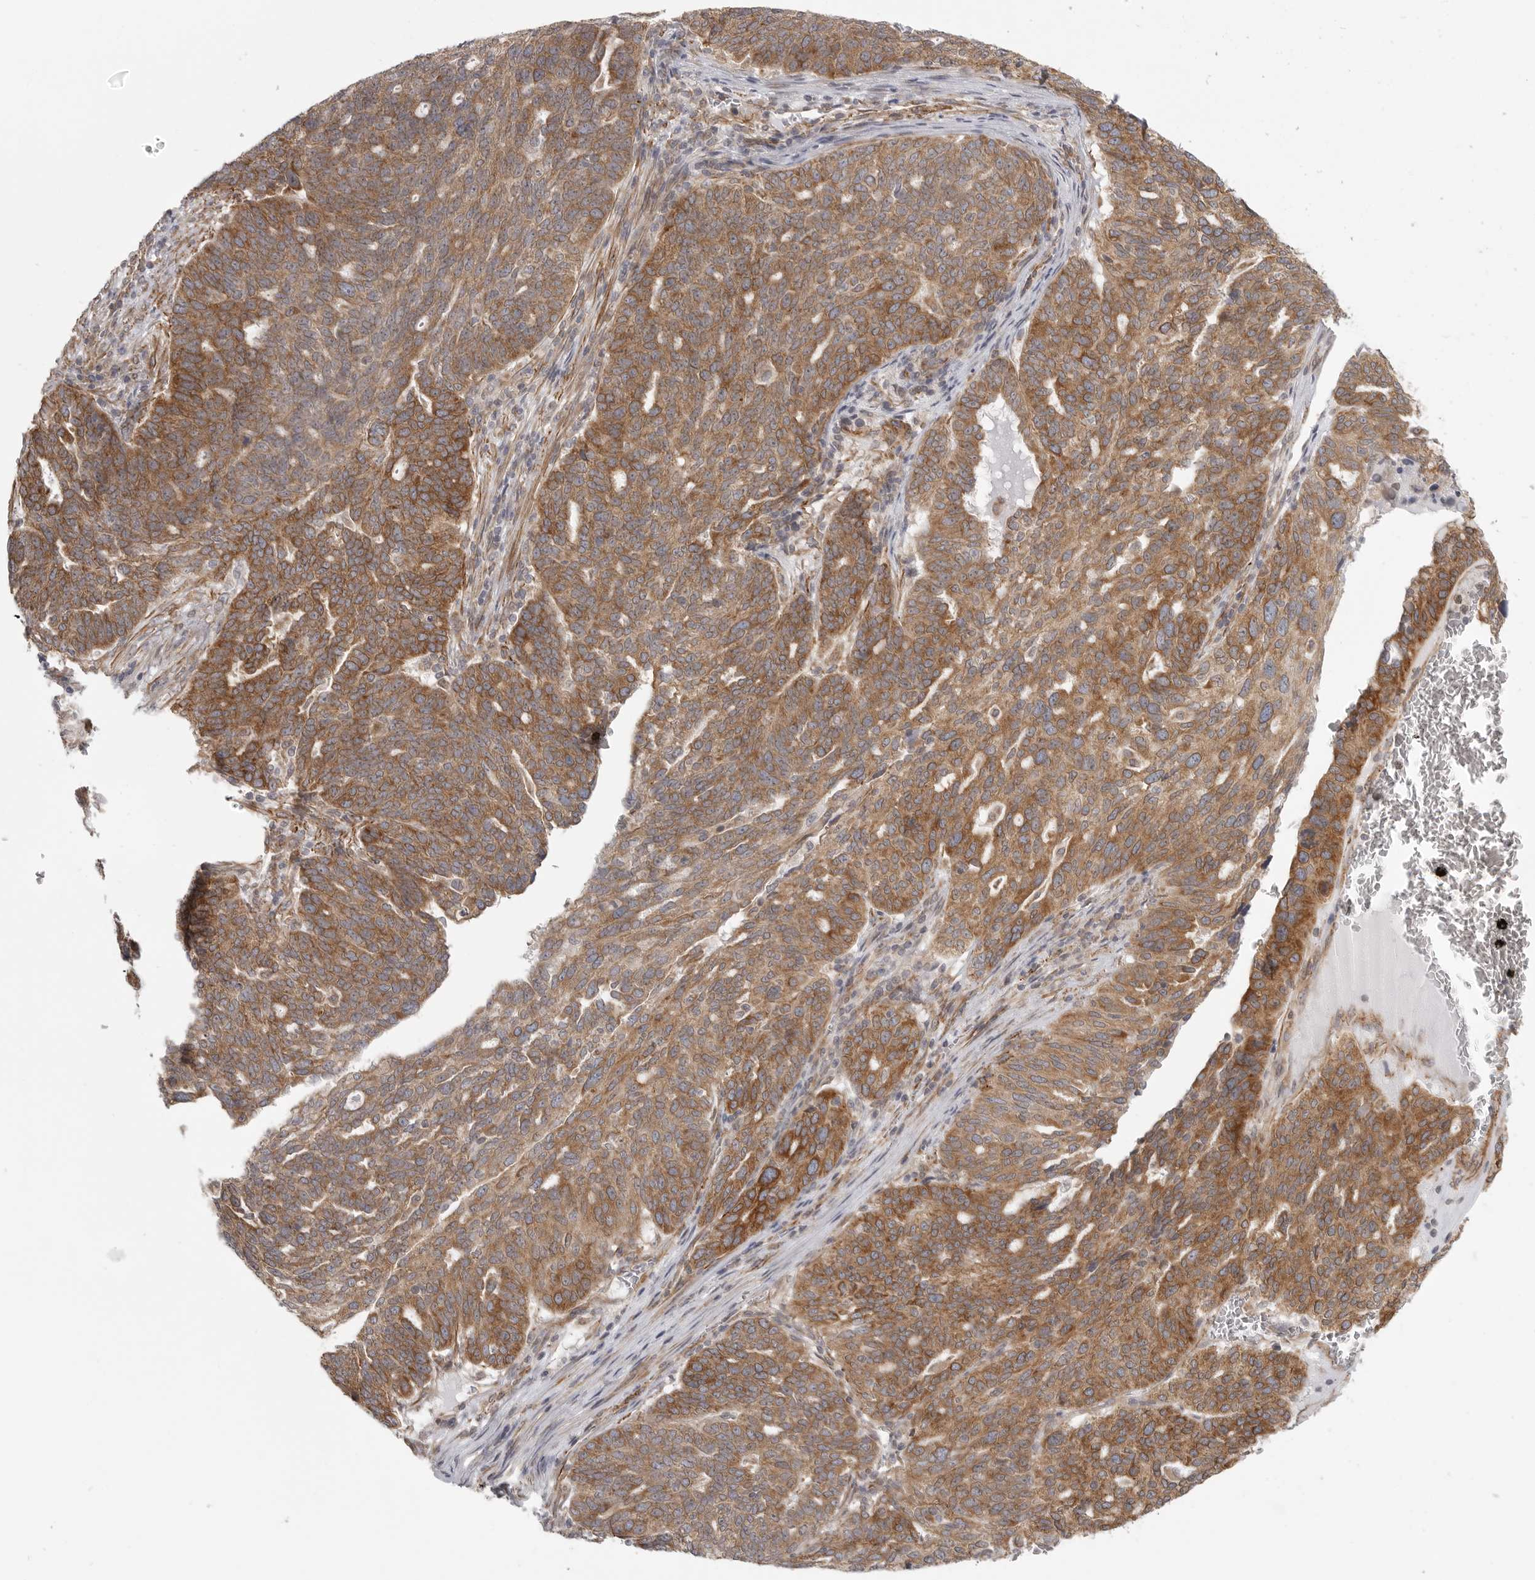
{"staining": {"intensity": "moderate", "quantity": ">75%", "location": "cytoplasmic/membranous"}, "tissue": "ovarian cancer", "cell_type": "Tumor cells", "image_type": "cancer", "snomed": [{"axis": "morphology", "description": "Cystadenocarcinoma, serous, NOS"}, {"axis": "topography", "description": "Ovary"}], "caption": "Ovarian cancer (serous cystadenocarcinoma) stained with DAB (3,3'-diaminobenzidine) IHC shows medium levels of moderate cytoplasmic/membranous expression in about >75% of tumor cells.", "gene": "CERS2", "patient": {"sex": "female", "age": 59}}